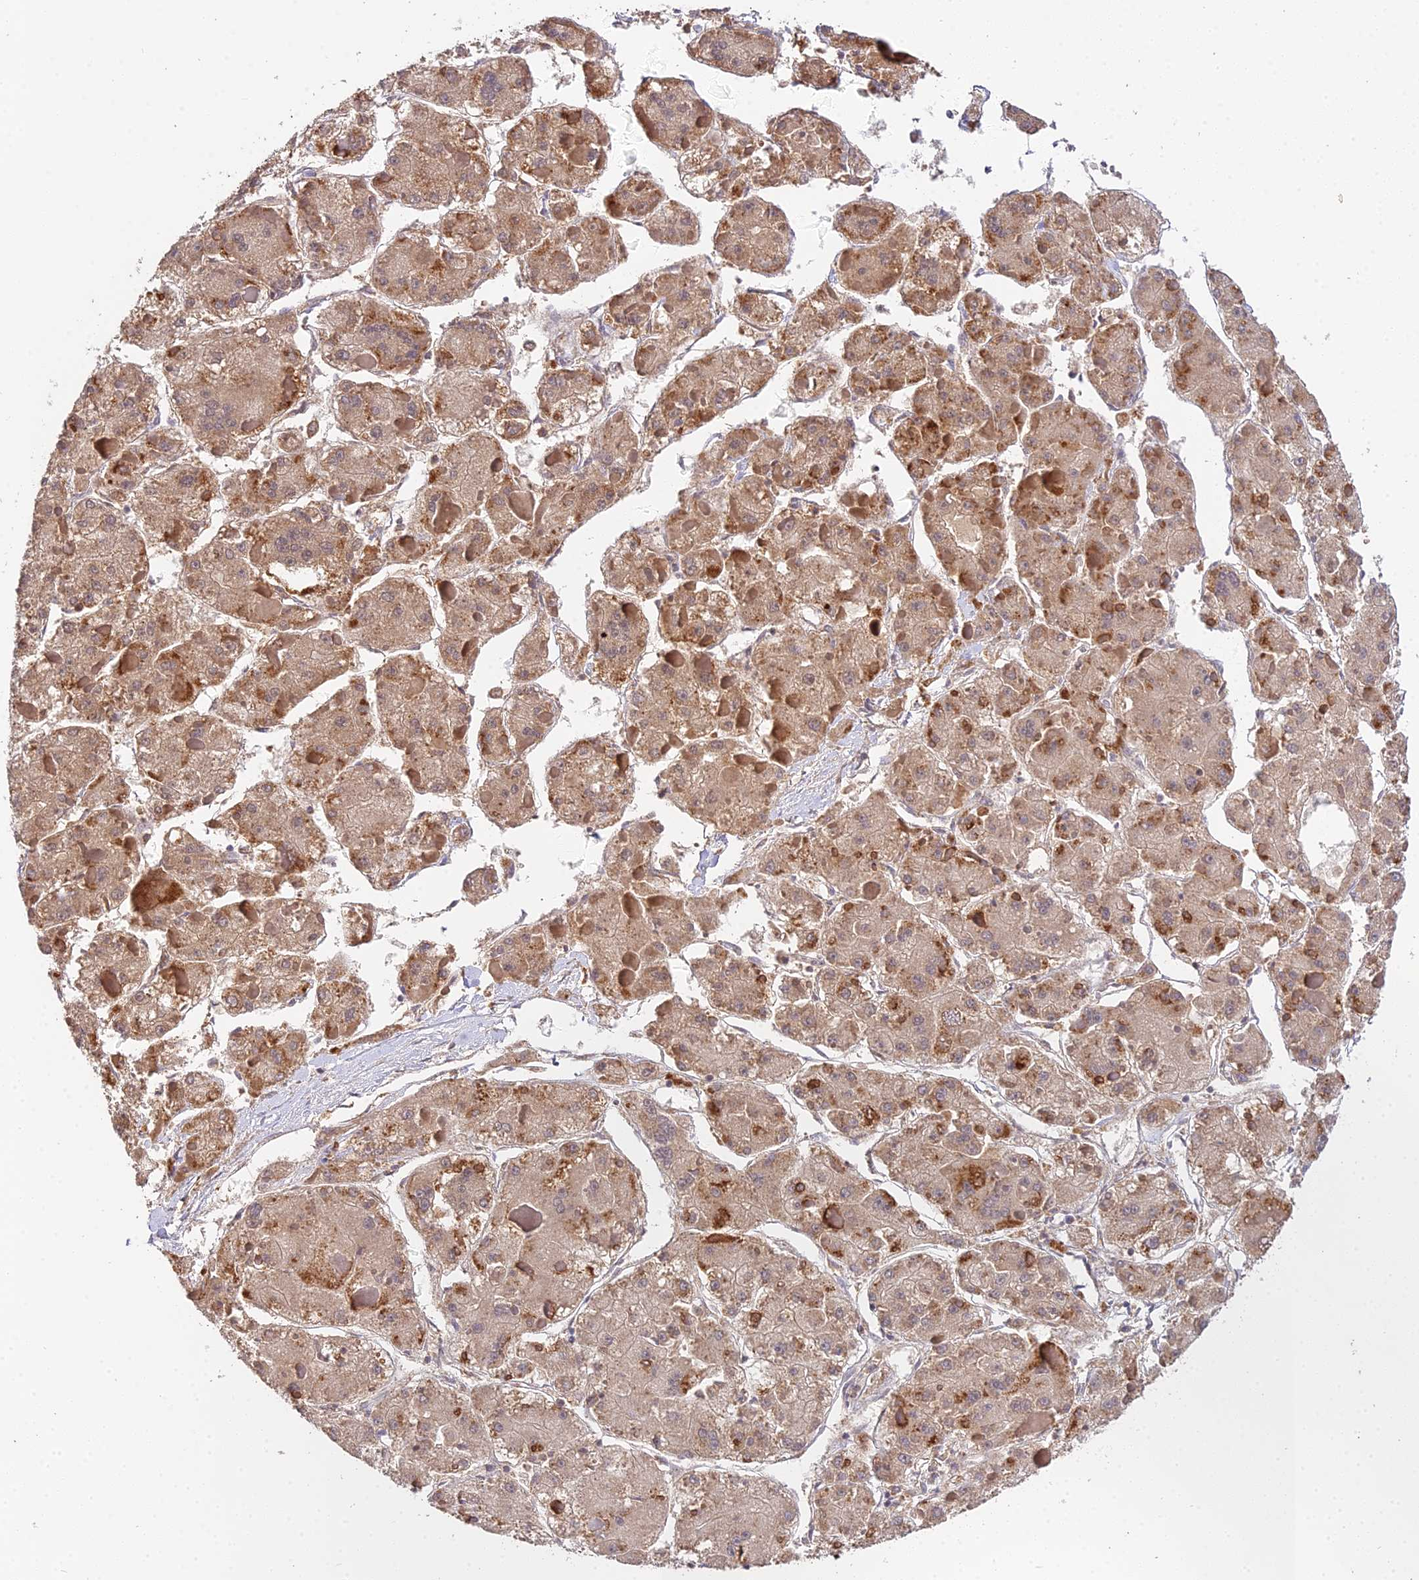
{"staining": {"intensity": "weak", "quantity": ">75%", "location": "cytoplasmic/membranous"}, "tissue": "liver cancer", "cell_type": "Tumor cells", "image_type": "cancer", "snomed": [{"axis": "morphology", "description": "Carcinoma, Hepatocellular, NOS"}, {"axis": "topography", "description": "Liver"}], "caption": "Liver cancer was stained to show a protein in brown. There is low levels of weak cytoplasmic/membranous positivity in approximately >75% of tumor cells. (Brightfield microscopy of DAB IHC at high magnification).", "gene": "TPRX1", "patient": {"sex": "female", "age": 73}}